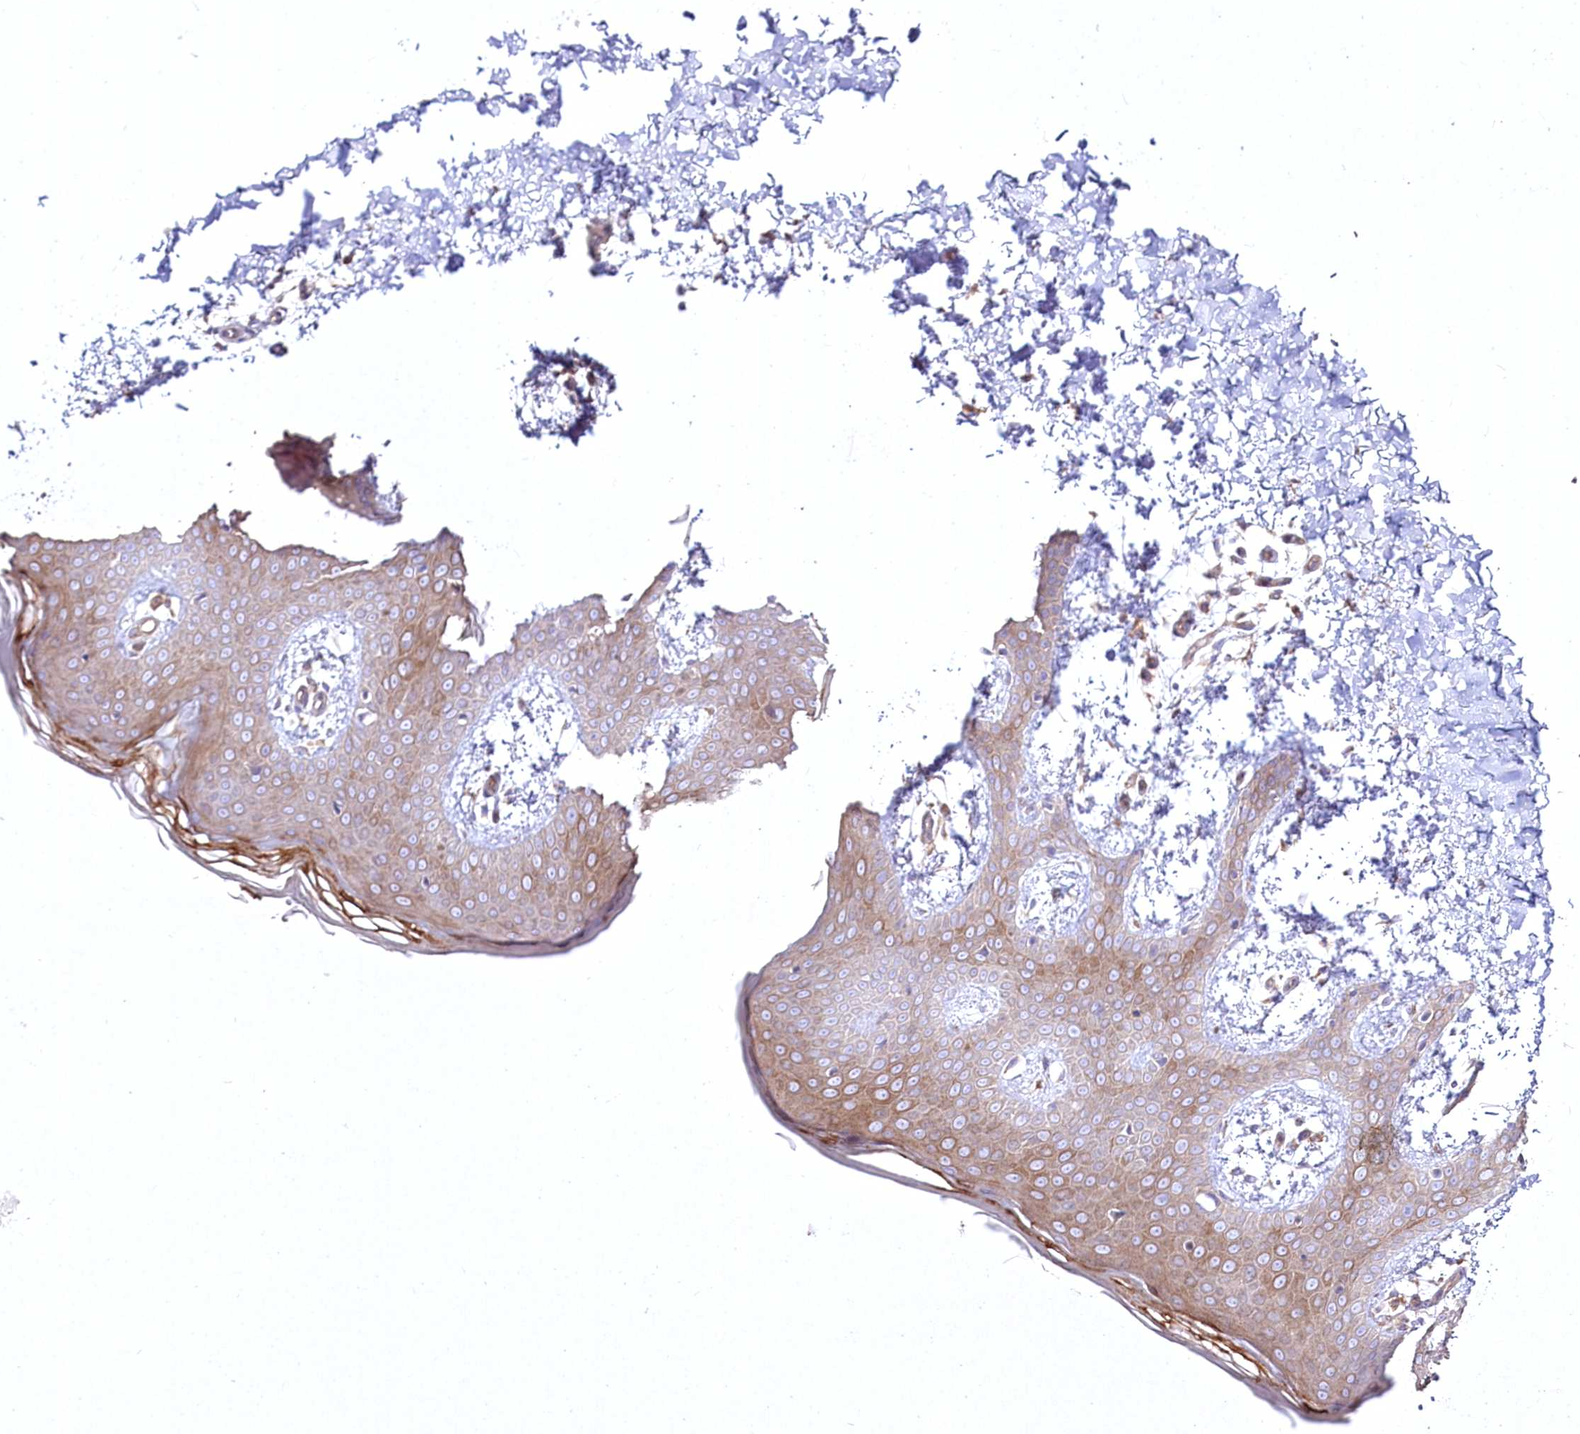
{"staining": {"intensity": "moderate", "quantity": ">75%", "location": "cytoplasmic/membranous"}, "tissue": "skin", "cell_type": "Fibroblasts", "image_type": "normal", "snomed": [{"axis": "morphology", "description": "Normal tissue, NOS"}, {"axis": "topography", "description": "Skin"}], "caption": "This image reveals immunohistochemistry staining of benign skin, with medium moderate cytoplasmic/membranous staining in about >75% of fibroblasts.", "gene": "SH3TC1", "patient": {"sex": "male", "age": 36}}